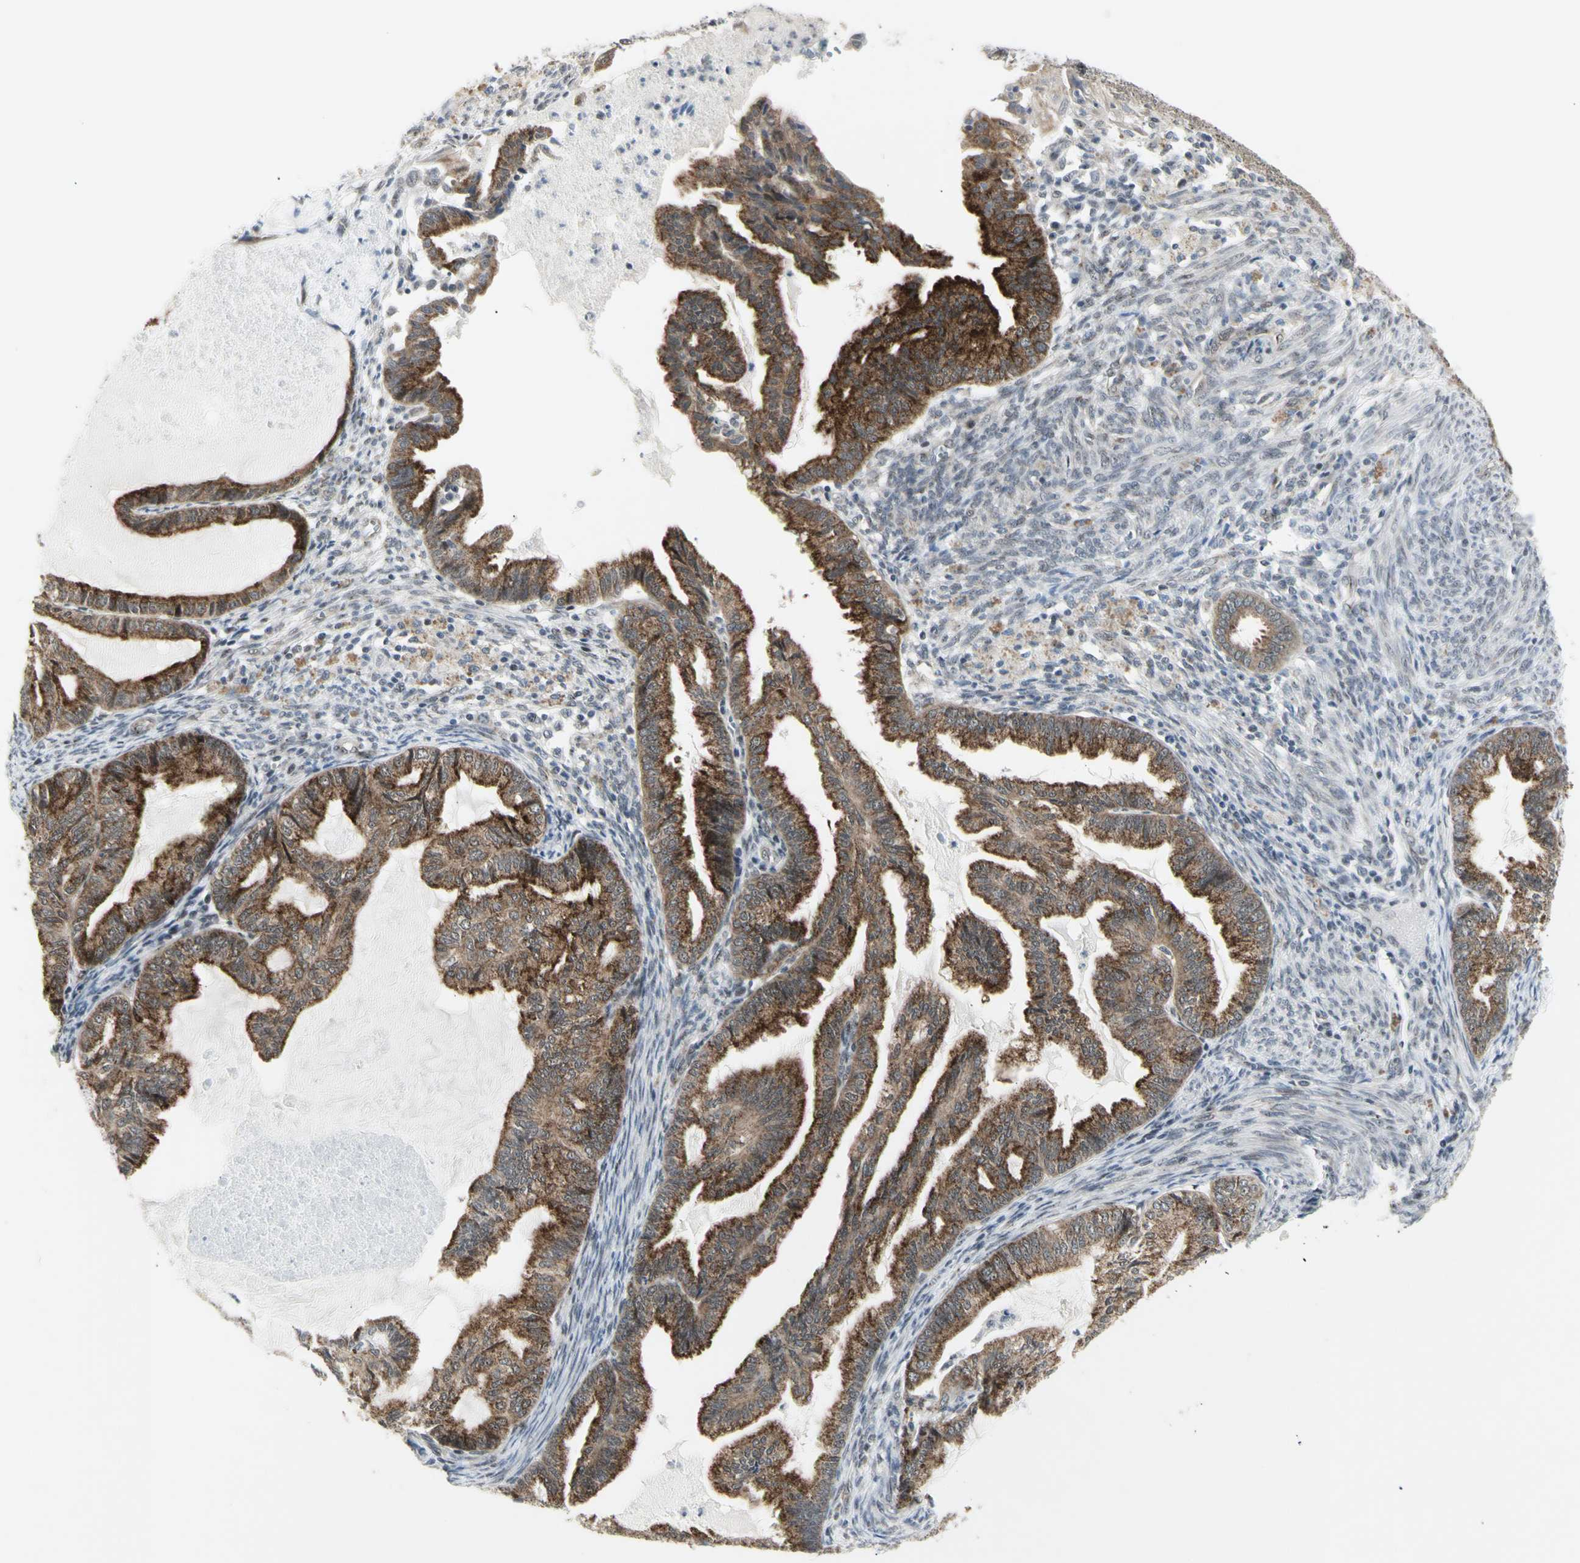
{"staining": {"intensity": "moderate", "quantity": ">75%", "location": "cytoplasmic/membranous"}, "tissue": "cervical cancer", "cell_type": "Tumor cells", "image_type": "cancer", "snomed": [{"axis": "morphology", "description": "Normal tissue, NOS"}, {"axis": "morphology", "description": "Adenocarcinoma, NOS"}, {"axis": "topography", "description": "Cervix"}, {"axis": "topography", "description": "Endometrium"}], "caption": "A photomicrograph showing moderate cytoplasmic/membranous expression in approximately >75% of tumor cells in cervical adenocarcinoma, as visualized by brown immunohistochemical staining.", "gene": "DHRS7B", "patient": {"sex": "female", "age": 86}}